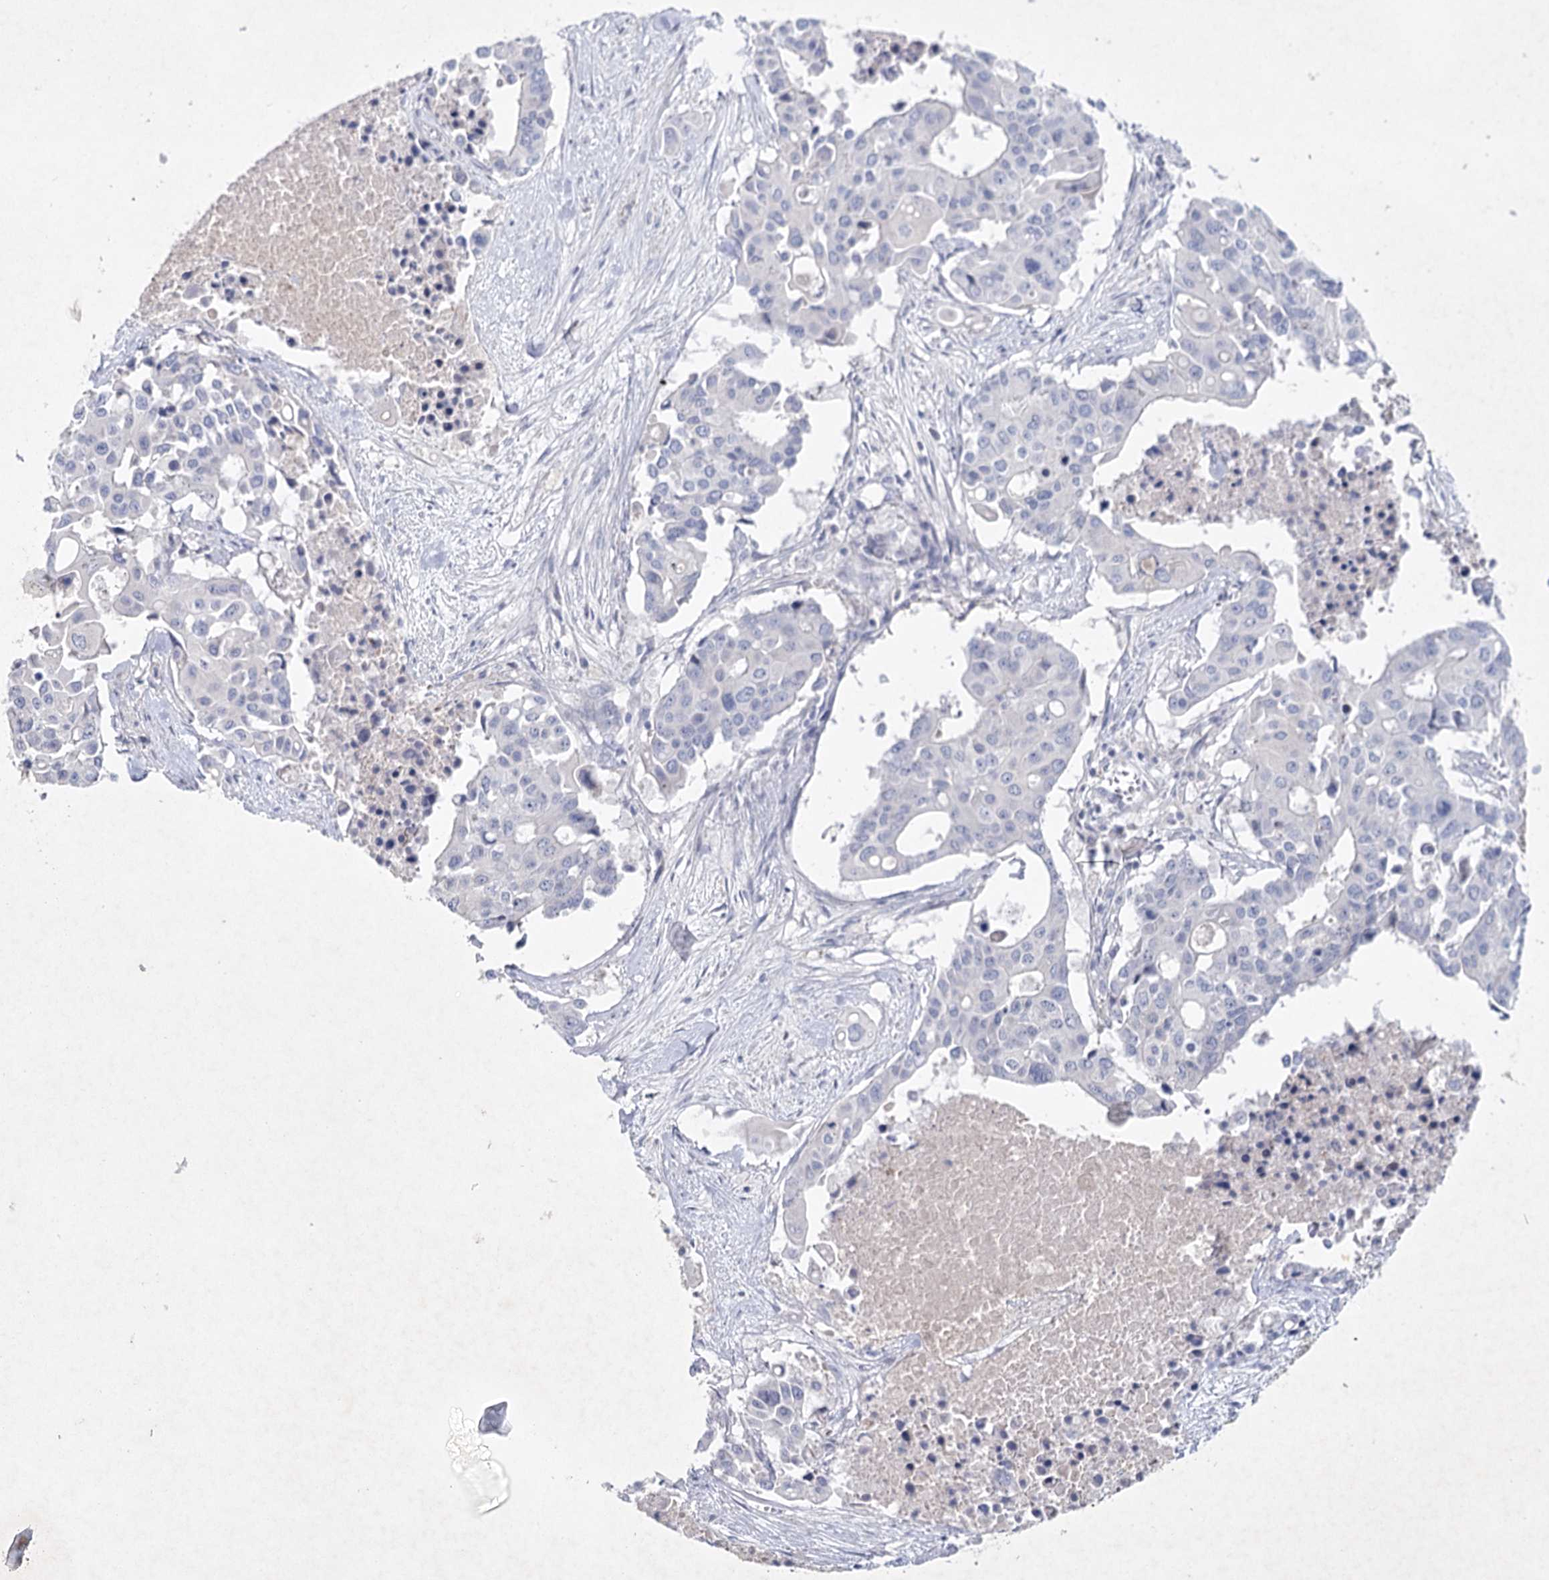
{"staining": {"intensity": "negative", "quantity": "none", "location": "none"}, "tissue": "colorectal cancer", "cell_type": "Tumor cells", "image_type": "cancer", "snomed": [{"axis": "morphology", "description": "Adenocarcinoma, NOS"}, {"axis": "topography", "description": "Colon"}], "caption": "This is a photomicrograph of immunohistochemistry (IHC) staining of colorectal cancer, which shows no staining in tumor cells.", "gene": "MAP3K13", "patient": {"sex": "male", "age": 77}}